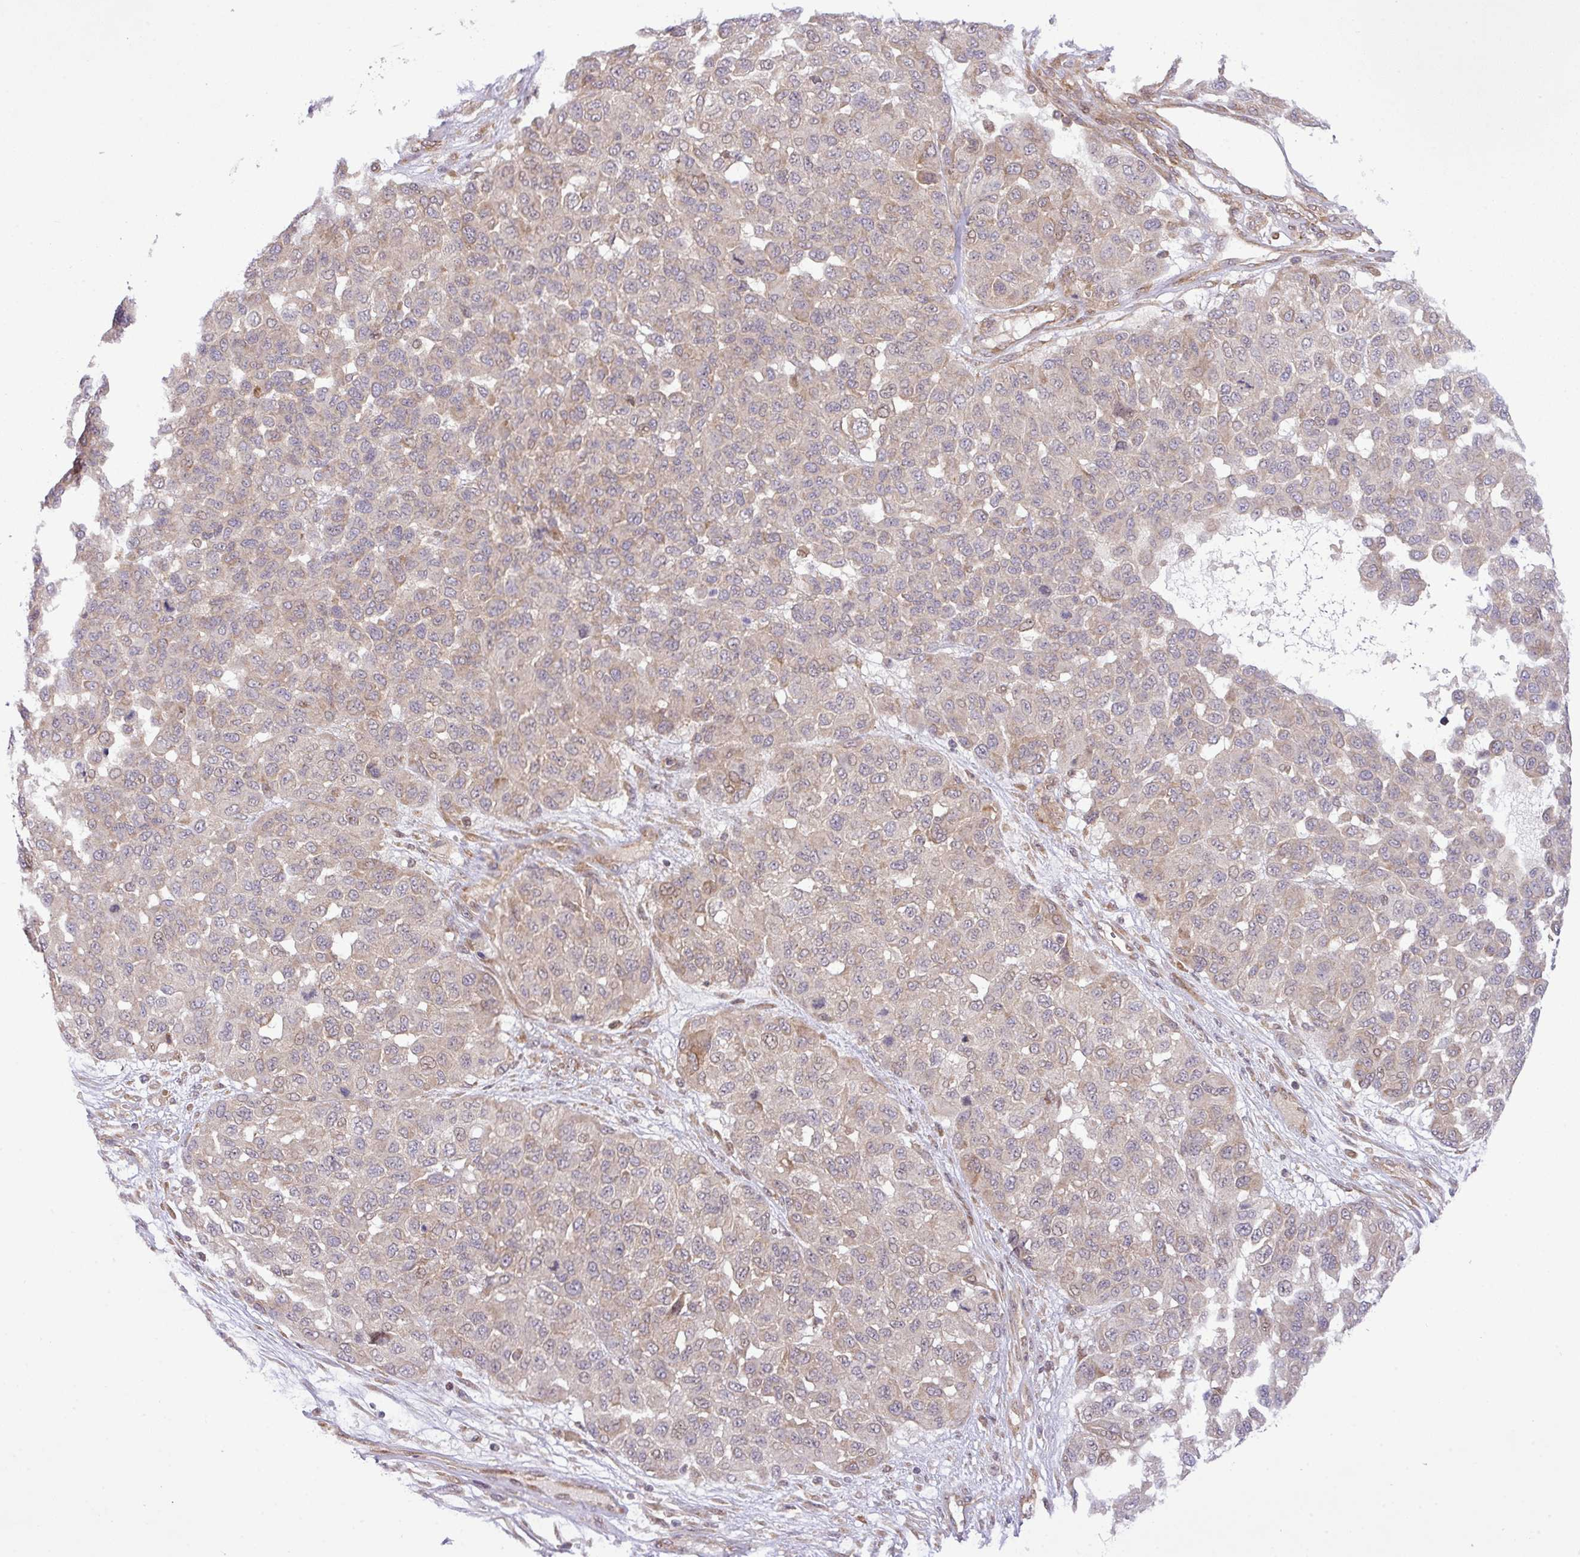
{"staining": {"intensity": "weak", "quantity": "25%-75%", "location": "cytoplasmic/membranous,nuclear"}, "tissue": "melanoma", "cell_type": "Tumor cells", "image_type": "cancer", "snomed": [{"axis": "morphology", "description": "Malignant melanoma, NOS"}, {"axis": "topography", "description": "Skin"}], "caption": "Immunohistochemical staining of human malignant melanoma shows low levels of weak cytoplasmic/membranous and nuclear staining in about 25%-75% of tumor cells.", "gene": "FAM222B", "patient": {"sex": "male", "age": 62}}